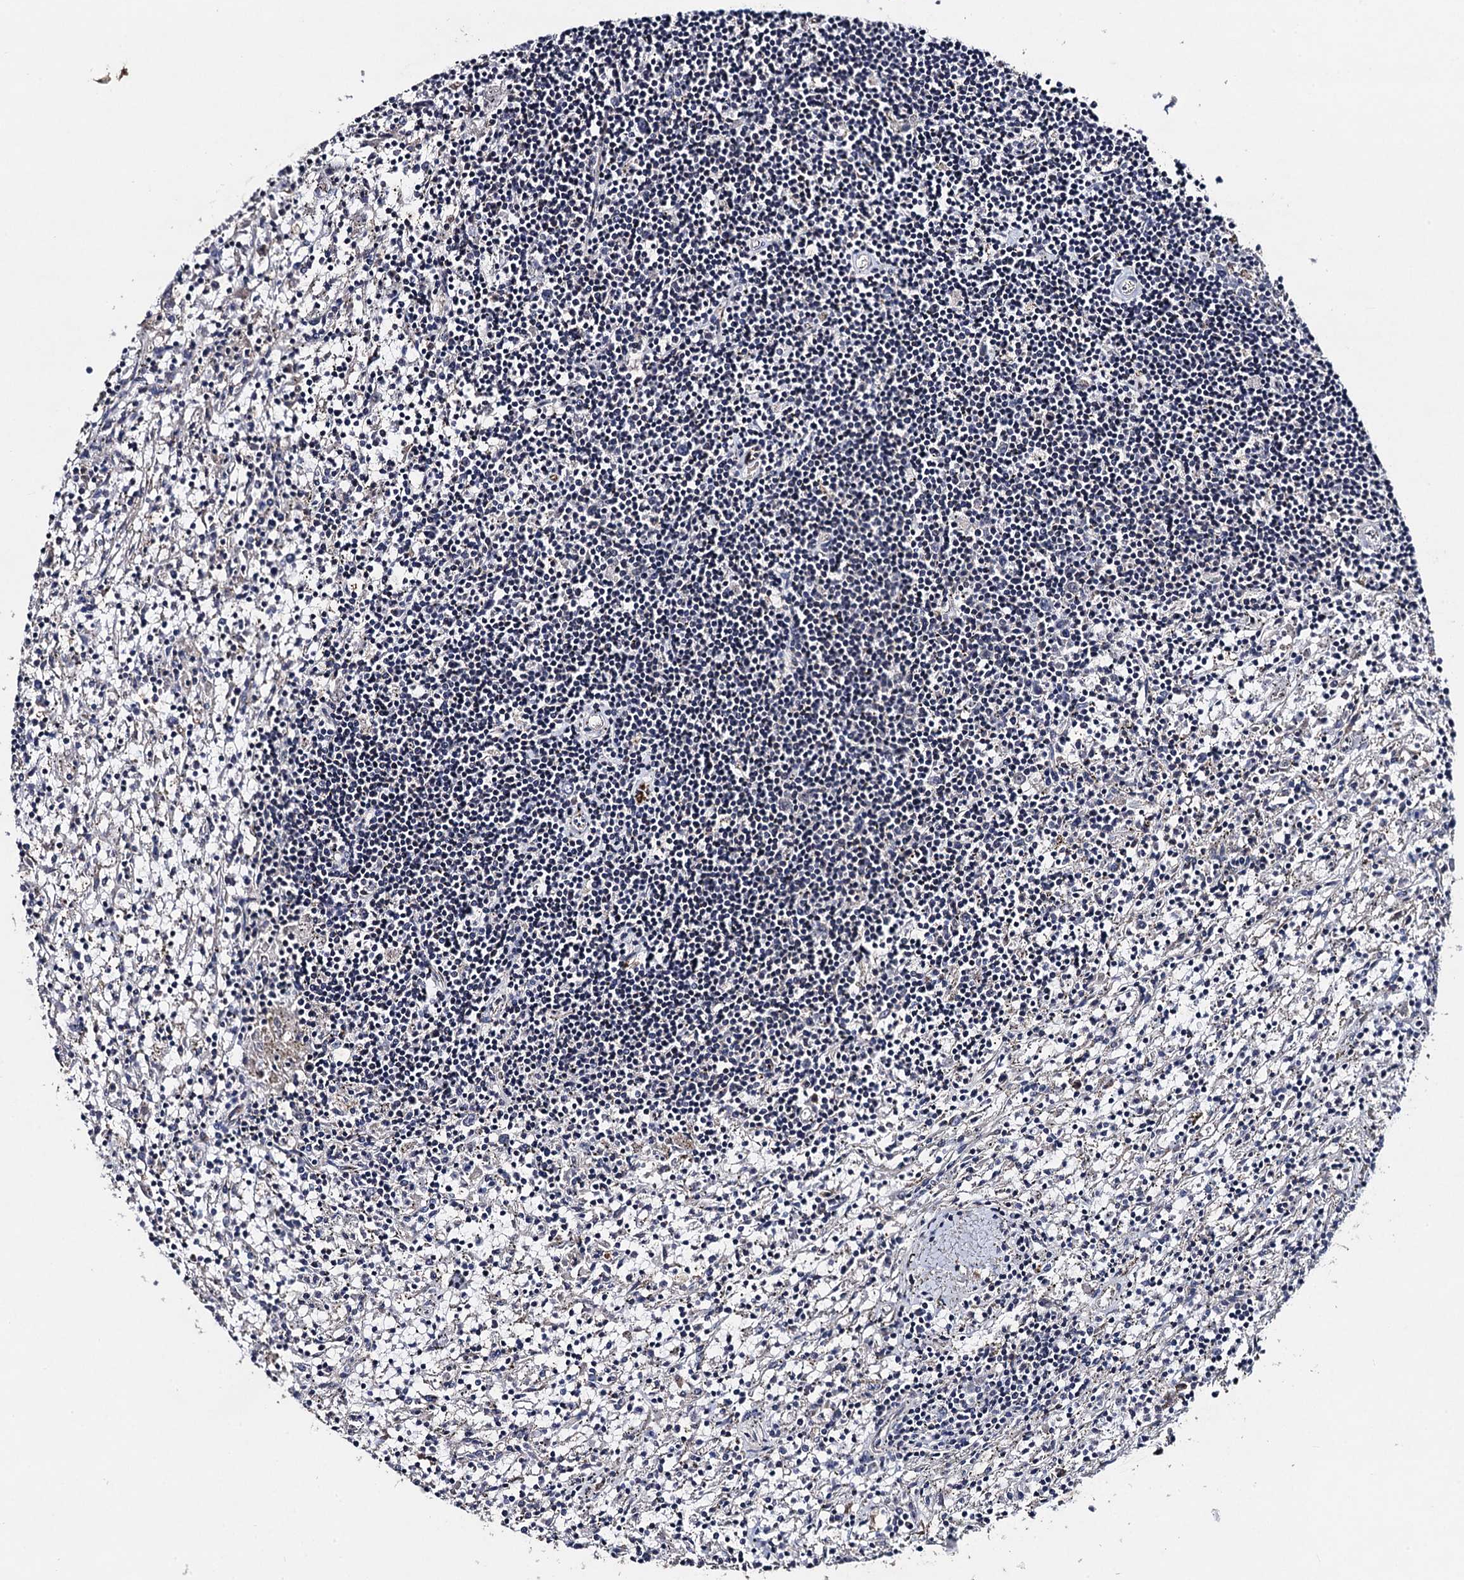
{"staining": {"intensity": "negative", "quantity": "none", "location": "none"}, "tissue": "lymphoma", "cell_type": "Tumor cells", "image_type": "cancer", "snomed": [{"axis": "morphology", "description": "Malignant lymphoma, non-Hodgkin's type, Low grade"}, {"axis": "topography", "description": "Spleen"}], "caption": "The micrograph shows no staining of tumor cells in lymphoma.", "gene": "PPTC7", "patient": {"sex": "male", "age": 76}}